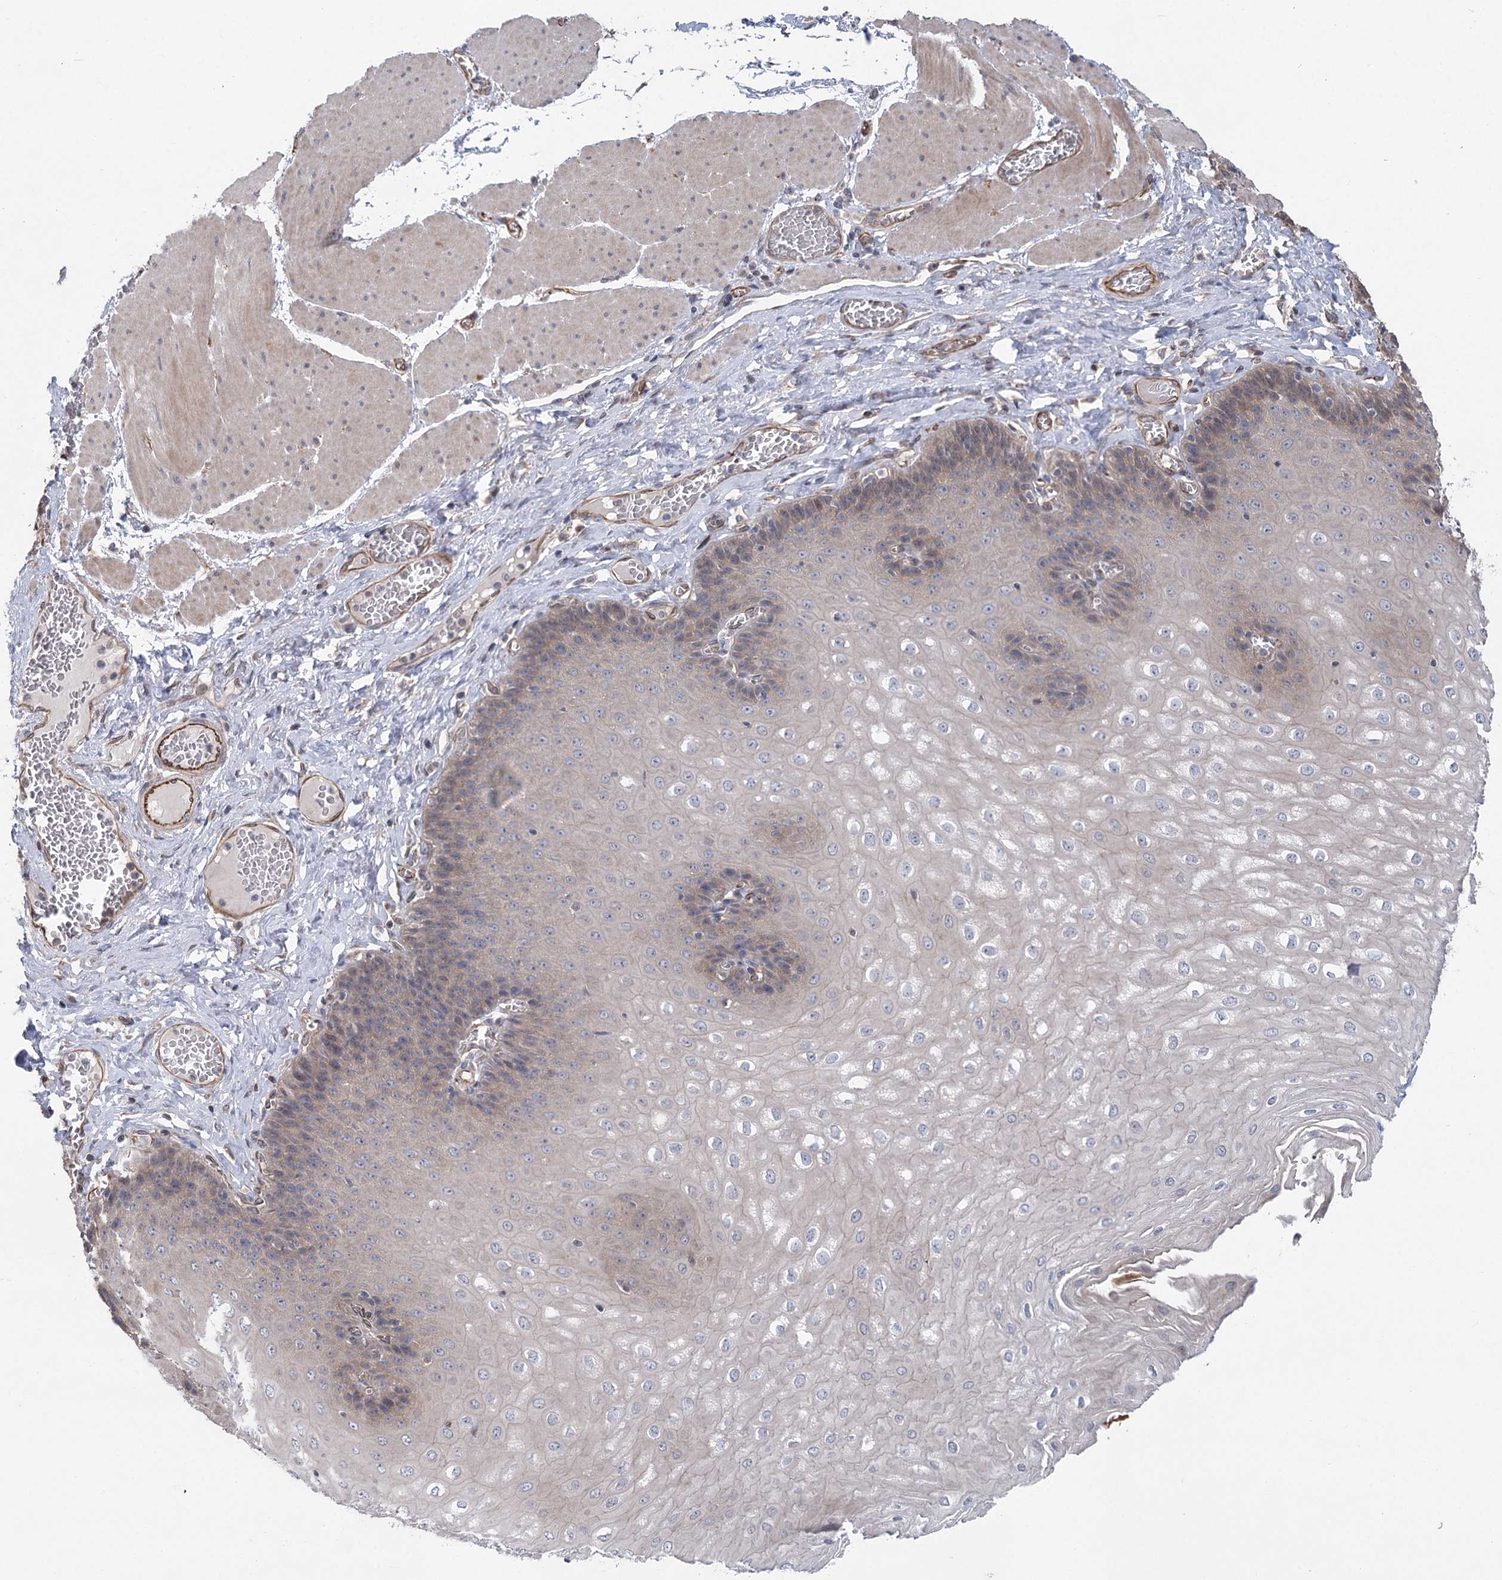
{"staining": {"intensity": "weak", "quantity": "25%-75%", "location": "cytoplasmic/membranous"}, "tissue": "esophagus", "cell_type": "Squamous epithelial cells", "image_type": "normal", "snomed": [{"axis": "morphology", "description": "Normal tissue, NOS"}, {"axis": "topography", "description": "Esophagus"}], "caption": "Immunohistochemistry (IHC) histopathology image of normal esophagus stained for a protein (brown), which reveals low levels of weak cytoplasmic/membranous staining in about 25%-75% of squamous epithelial cells.", "gene": "RWDD4", "patient": {"sex": "male", "age": 60}}